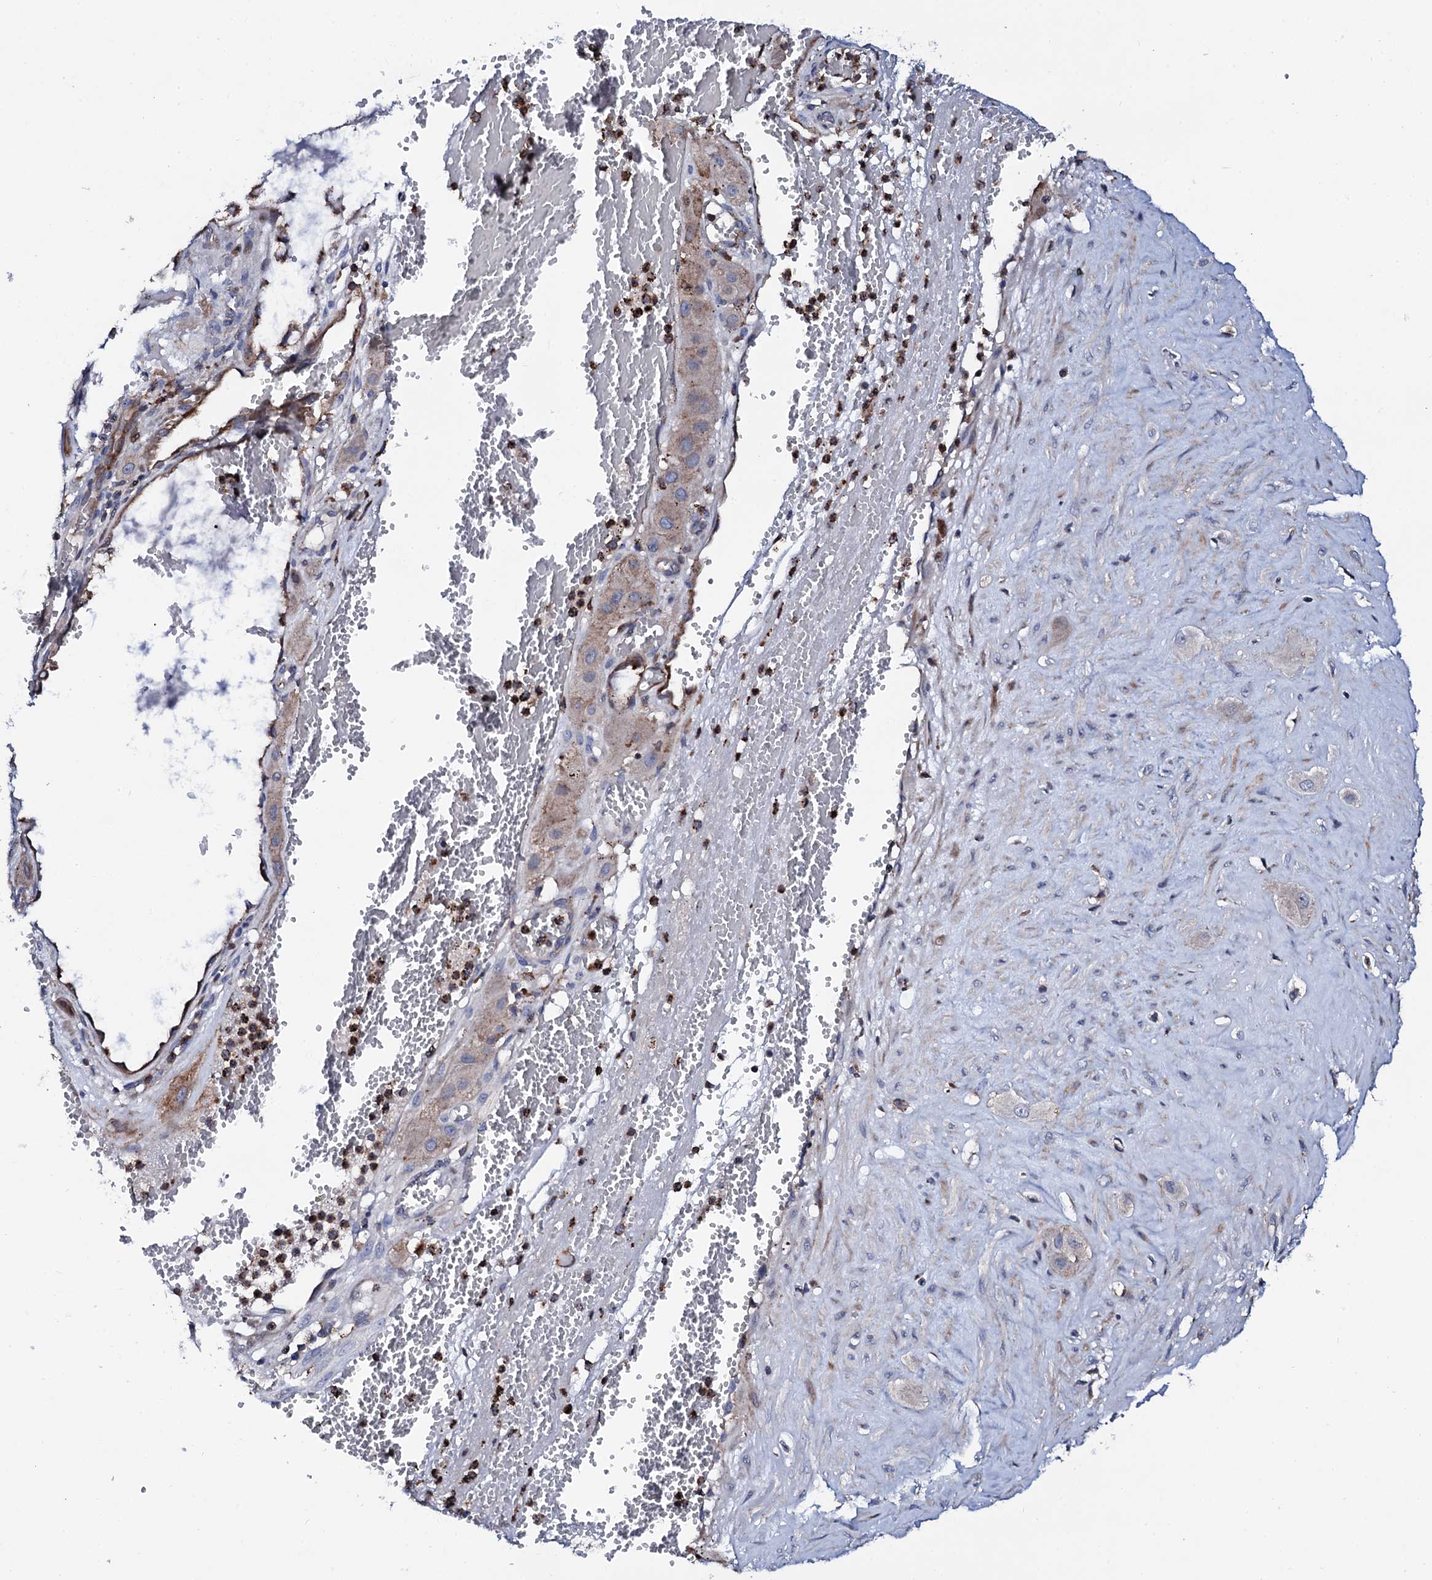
{"staining": {"intensity": "weak", "quantity": "25%-75%", "location": "cytoplasmic/membranous"}, "tissue": "cervical cancer", "cell_type": "Tumor cells", "image_type": "cancer", "snomed": [{"axis": "morphology", "description": "Squamous cell carcinoma, NOS"}, {"axis": "topography", "description": "Cervix"}], "caption": "A low amount of weak cytoplasmic/membranous expression is appreciated in about 25%-75% of tumor cells in cervical squamous cell carcinoma tissue. (brown staining indicates protein expression, while blue staining denotes nuclei).", "gene": "TCIRG1", "patient": {"sex": "female", "age": 34}}